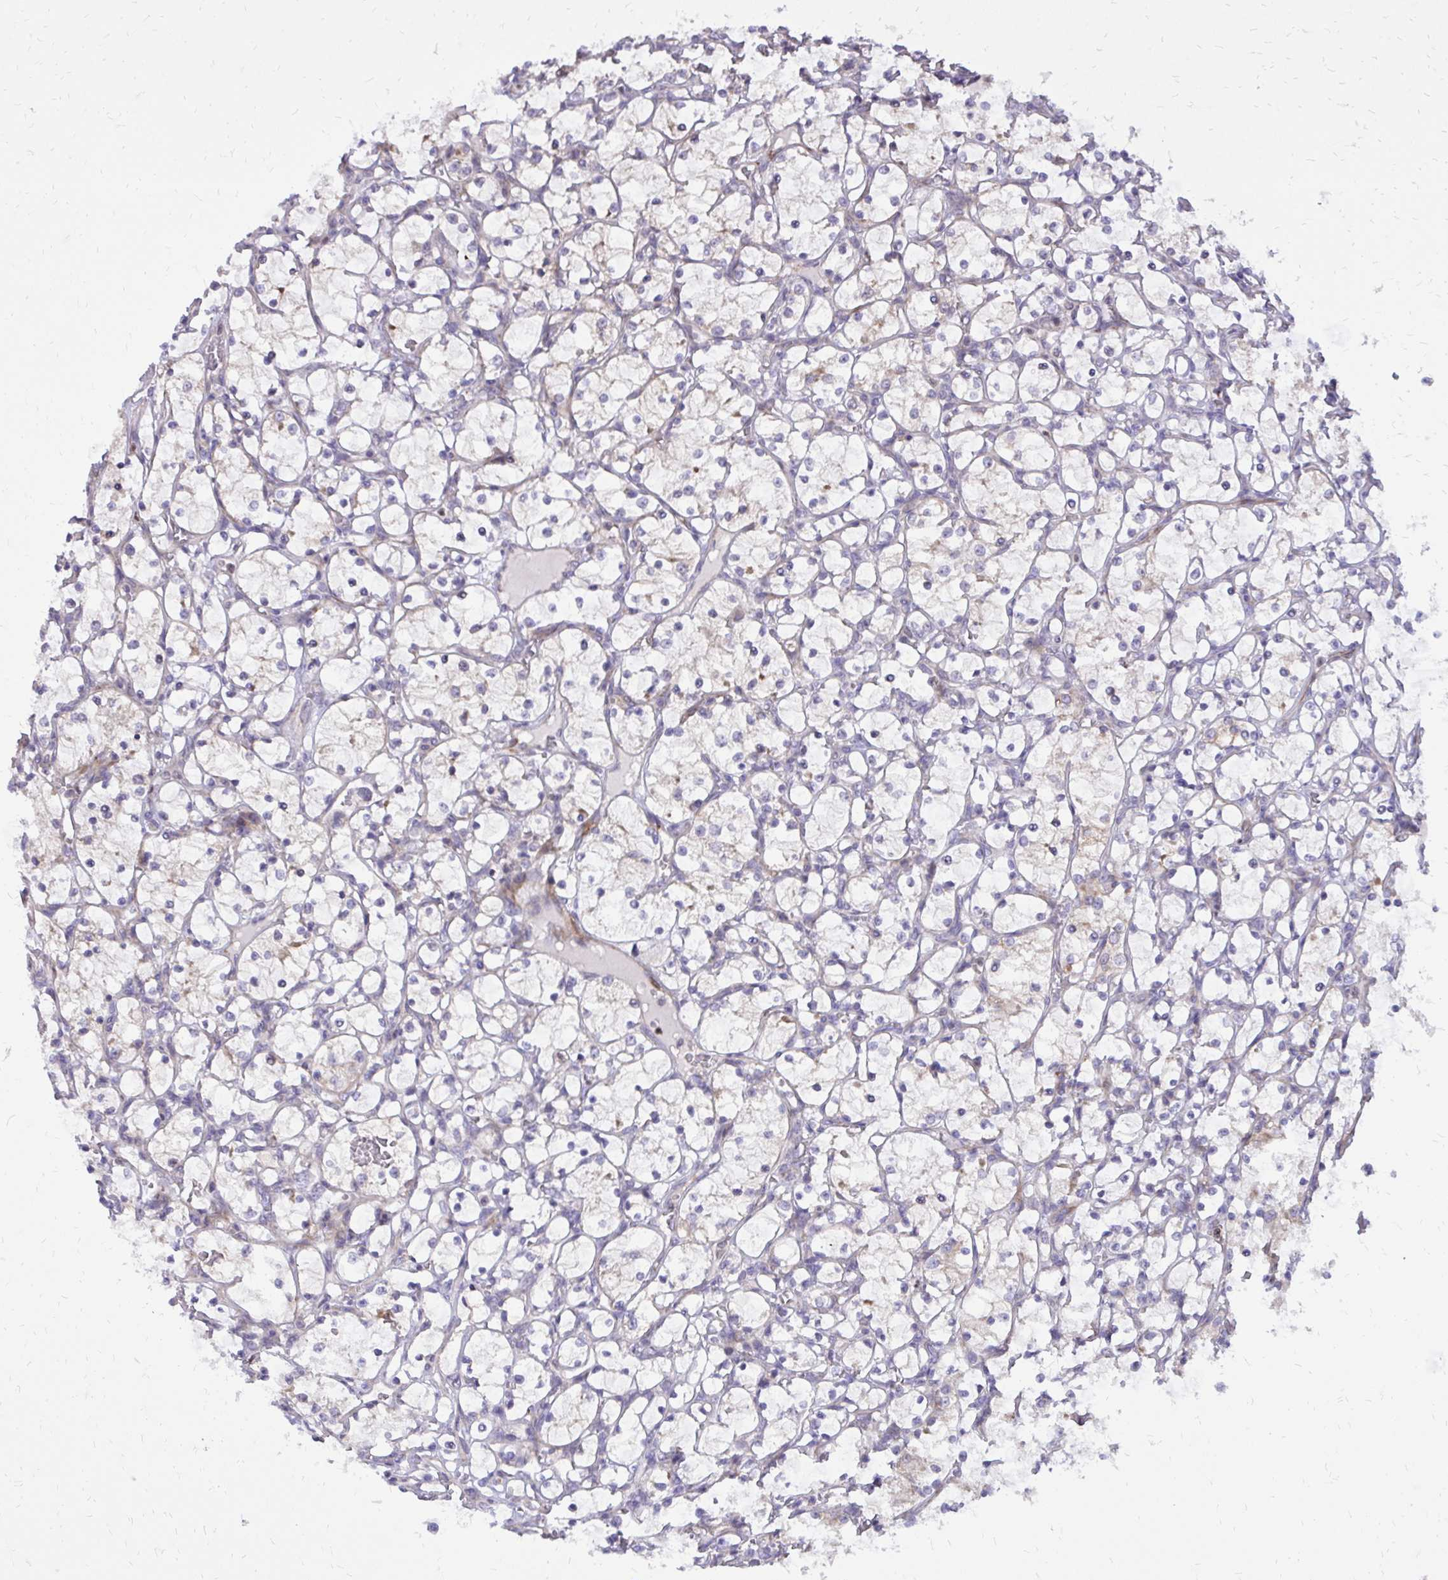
{"staining": {"intensity": "negative", "quantity": "none", "location": "none"}, "tissue": "renal cancer", "cell_type": "Tumor cells", "image_type": "cancer", "snomed": [{"axis": "morphology", "description": "Adenocarcinoma, NOS"}, {"axis": "topography", "description": "Kidney"}], "caption": "An immunohistochemistry photomicrograph of renal cancer (adenocarcinoma) is shown. There is no staining in tumor cells of renal cancer (adenocarcinoma).", "gene": "ABCC3", "patient": {"sex": "female", "age": 69}}